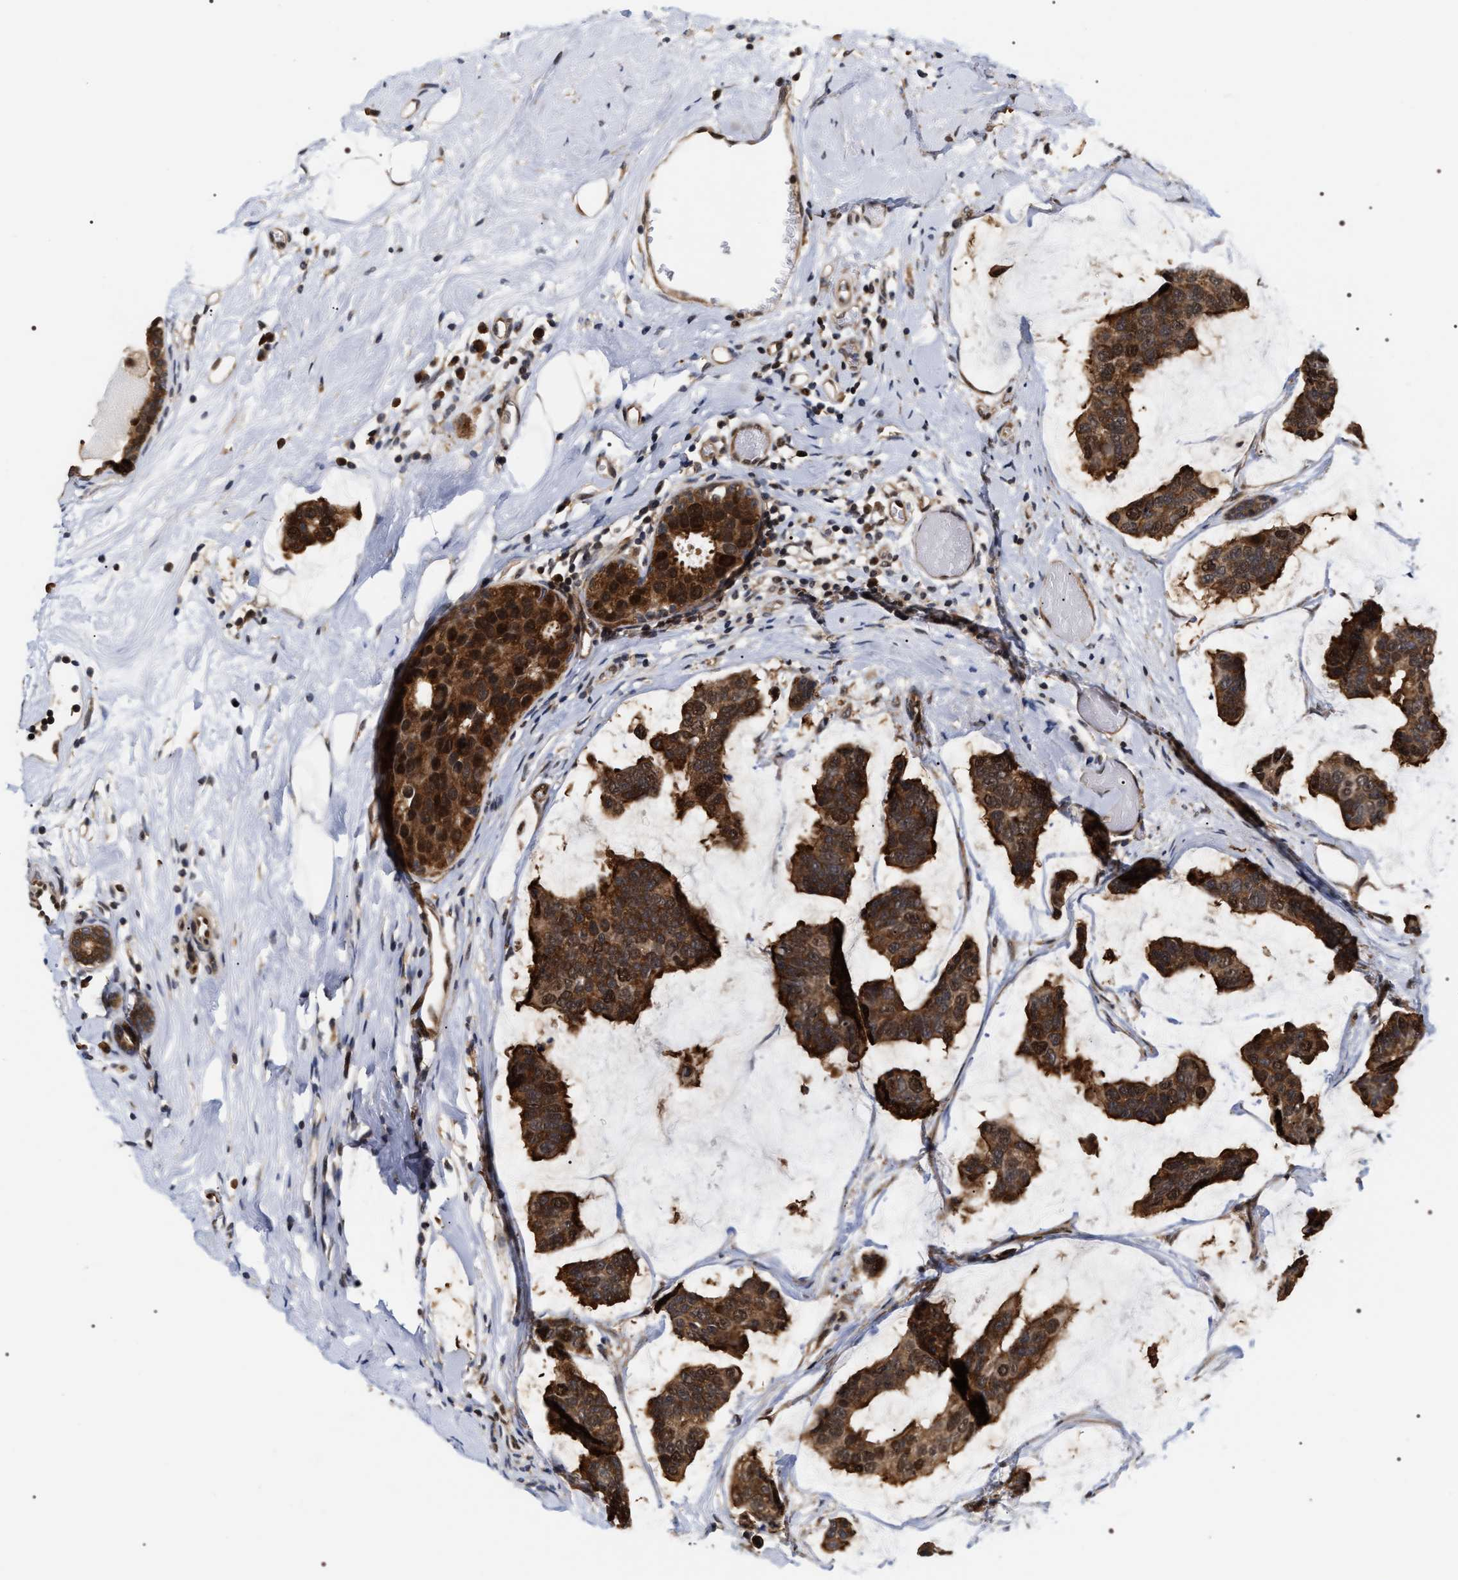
{"staining": {"intensity": "strong", "quantity": ">75%", "location": "cytoplasmic/membranous,nuclear"}, "tissue": "breast cancer", "cell_type": "Tumor cells", "image_type": "cancer", "snomed": [{"axis": "morphology", "description": "Normal tissue, NOS"}, {"axis": "morphology", "description": "Duct carcinoma"}, {"axis": "topography", "description": "Breast"}], "caption": "High-magnification brightfield microscopy of breast invasive ductal carcinoma stained with DAB (3,3'-diaminobenzidine) (brown) and counterstained with hematoxylin (blue). tumor cells exhibit strong cytoplasmic/membranous and nuclear positivity is appreciated in approximately>75% of cells. Nuclei are stained in blue.", "gene": "BAG6", "patient": {"sex": "female", "age": 50}}